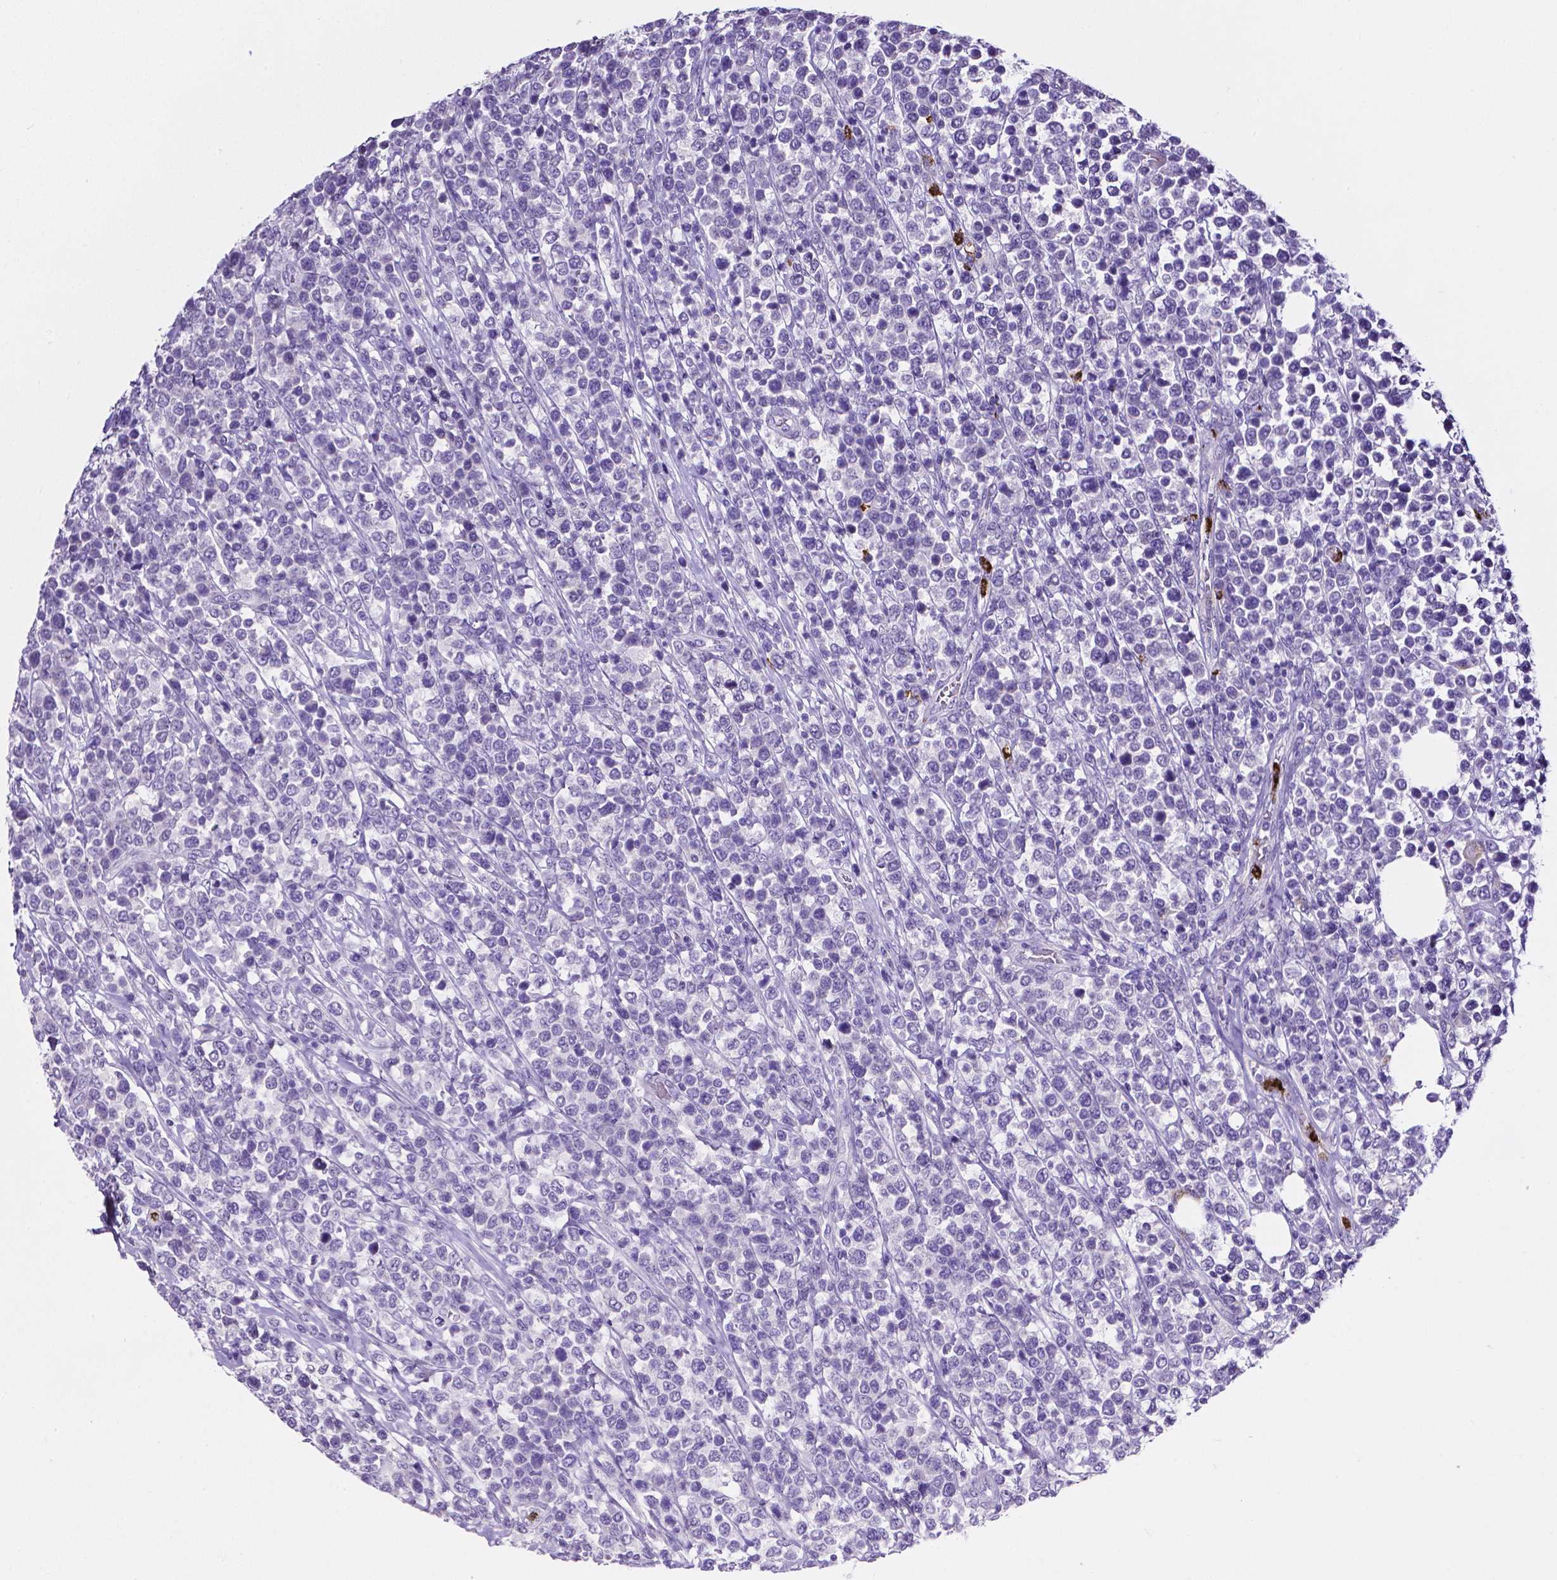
{"staining": {"intensity": "negative", "quantity": "none", "location": "none"}, "tissue": "lymphoma", "cell_type": "Tumor cells", "image_type": "cancer", "snomed": [{"axis": "morphology", "description": "Malignant lymphoma, non-Hodgkin's type, High grade"}, {"axis": "topography", "description": "Soft tissue"}], "caption": "A photomicrograph of lymphoma stained for a protein demonstrates no brown staining in tumor cells.", "gene": "MMP9", "patient": {"sex": "female", "age": 56}}